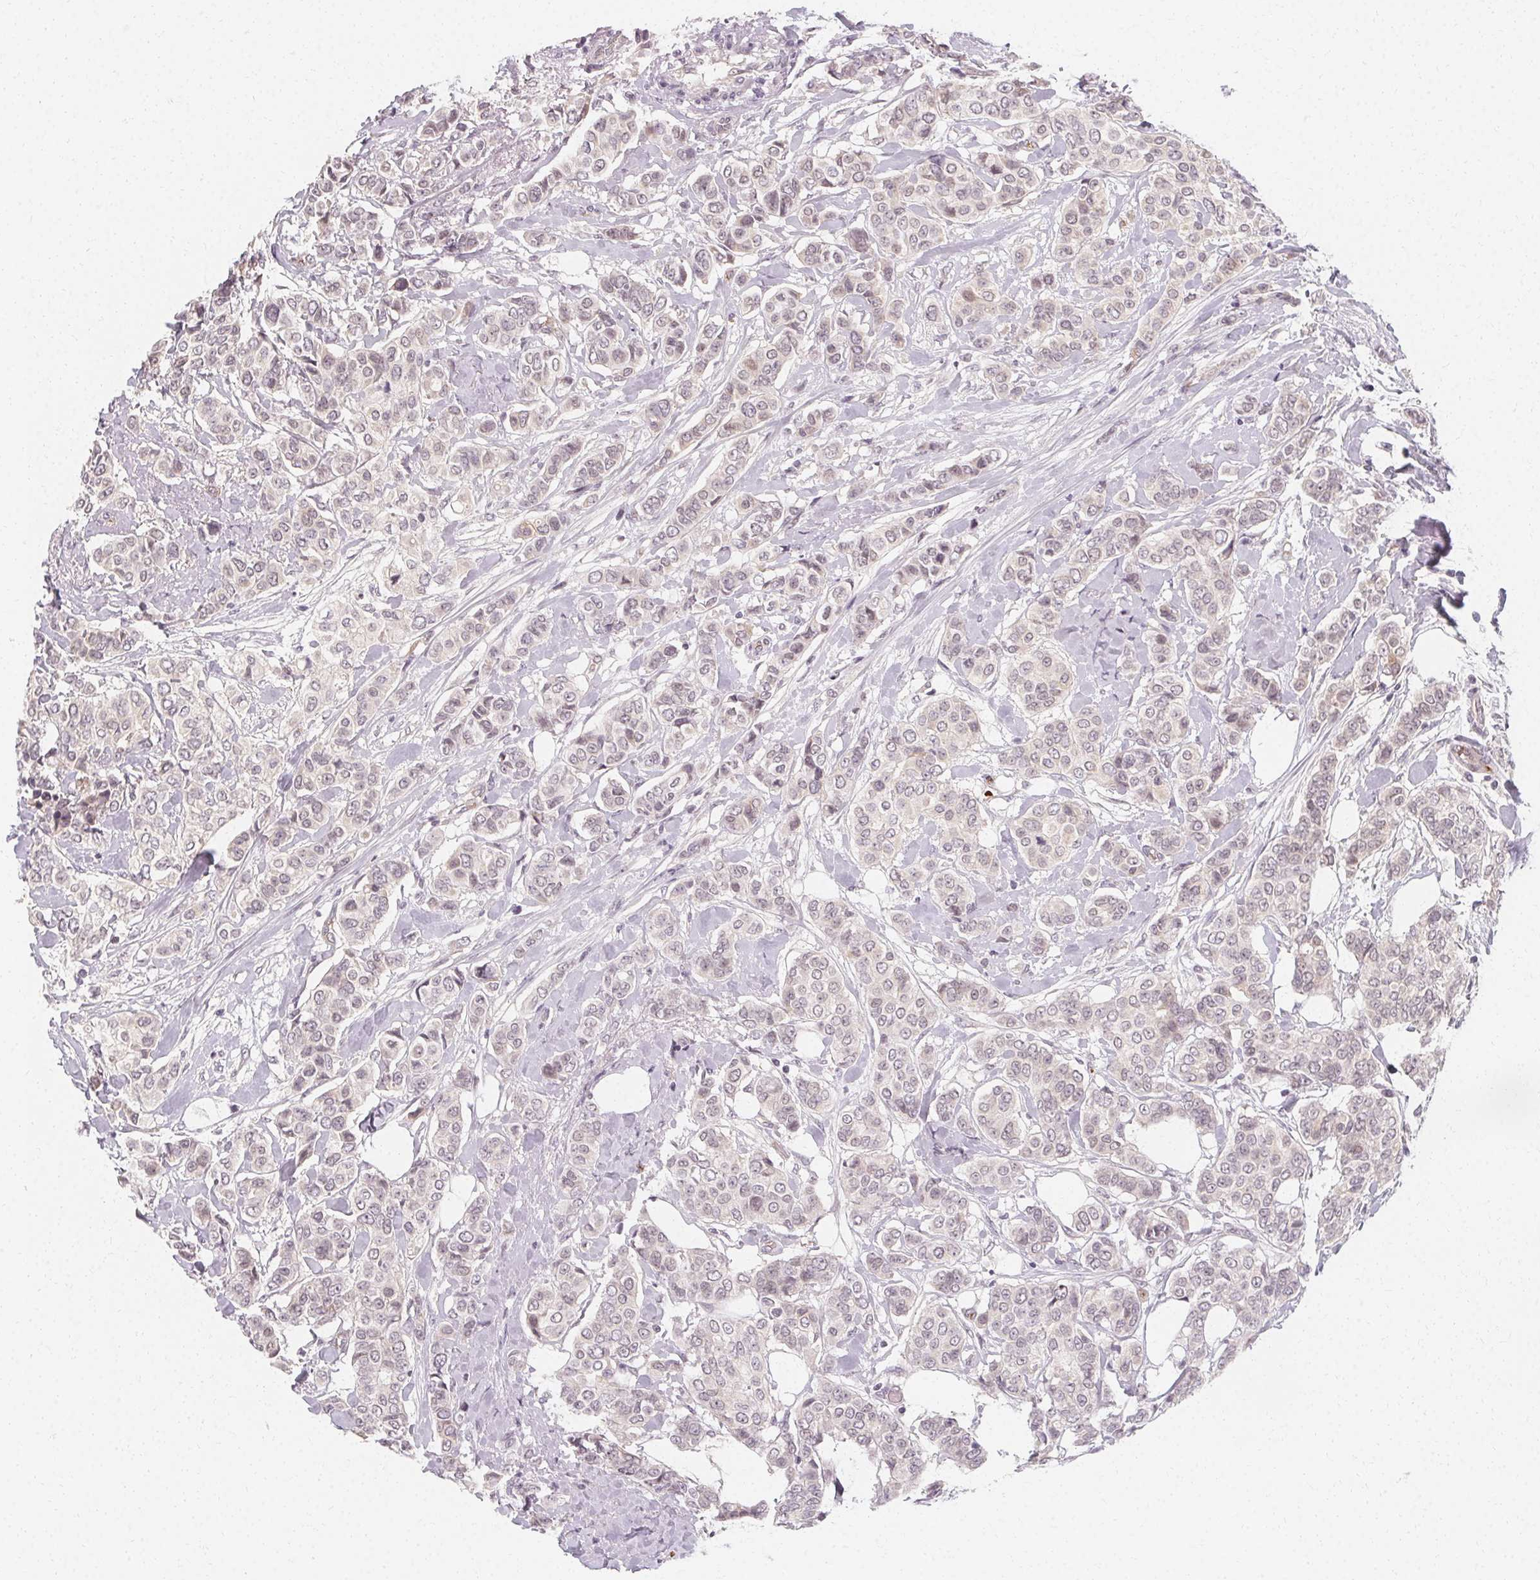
{"staining": {"intensity": "negative", "quantity": "none", "location": "none"}, "tissue": "breast cancer", "cell_type": "Tumor cells", "image_type": "cancer", "snomed": [{"axis": "morphology", "description": "Lobular carcinoma"}, {"axis": "topography", "description": "Breast"}], "caption": "This is a micrograph of immunohistochemistry (IHC) staining of breast lobular carcinoma, which shows no positivity in tumor cells.", "gene": "CLCNKB", "patient": {"sex": "female", "age": 51}}